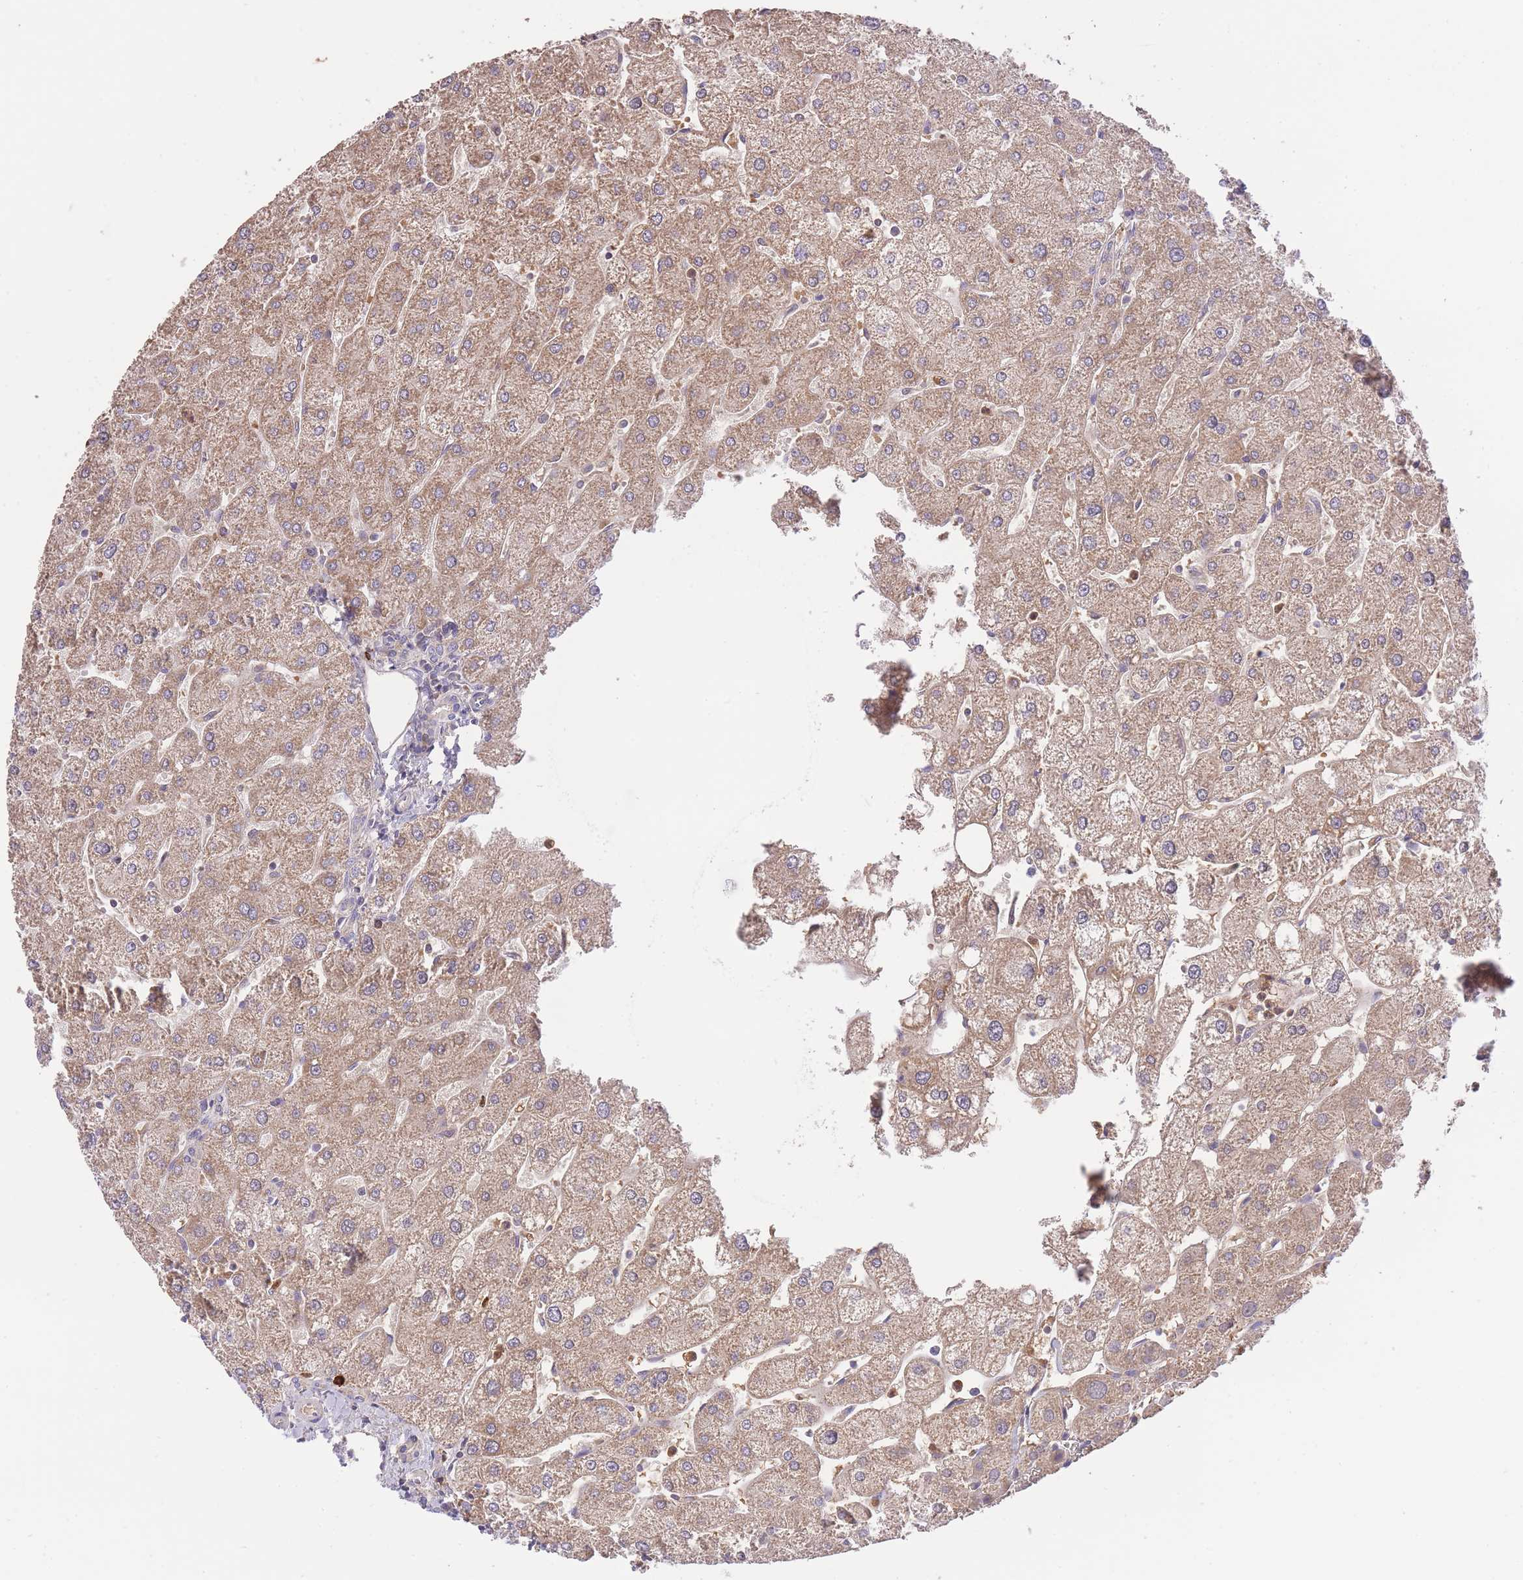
{"staining": {"intensity": "negative", "quantity": "none", "location": "none"}, "tissue": "liver", "cell_type": "Cholangiocytes", "image_type": "normal", "snomed": [{"axis": "morphology", "description": "Normal tissue, NOS"}, {"axis": "topography", "description": "Liver"}], "caption": "The micrograph displays no significant positivity in cholangiocytes of liver. Nuclei are stained in blue.", "gene": "PREP", "patient": {"sex": "male", "age": 67}}